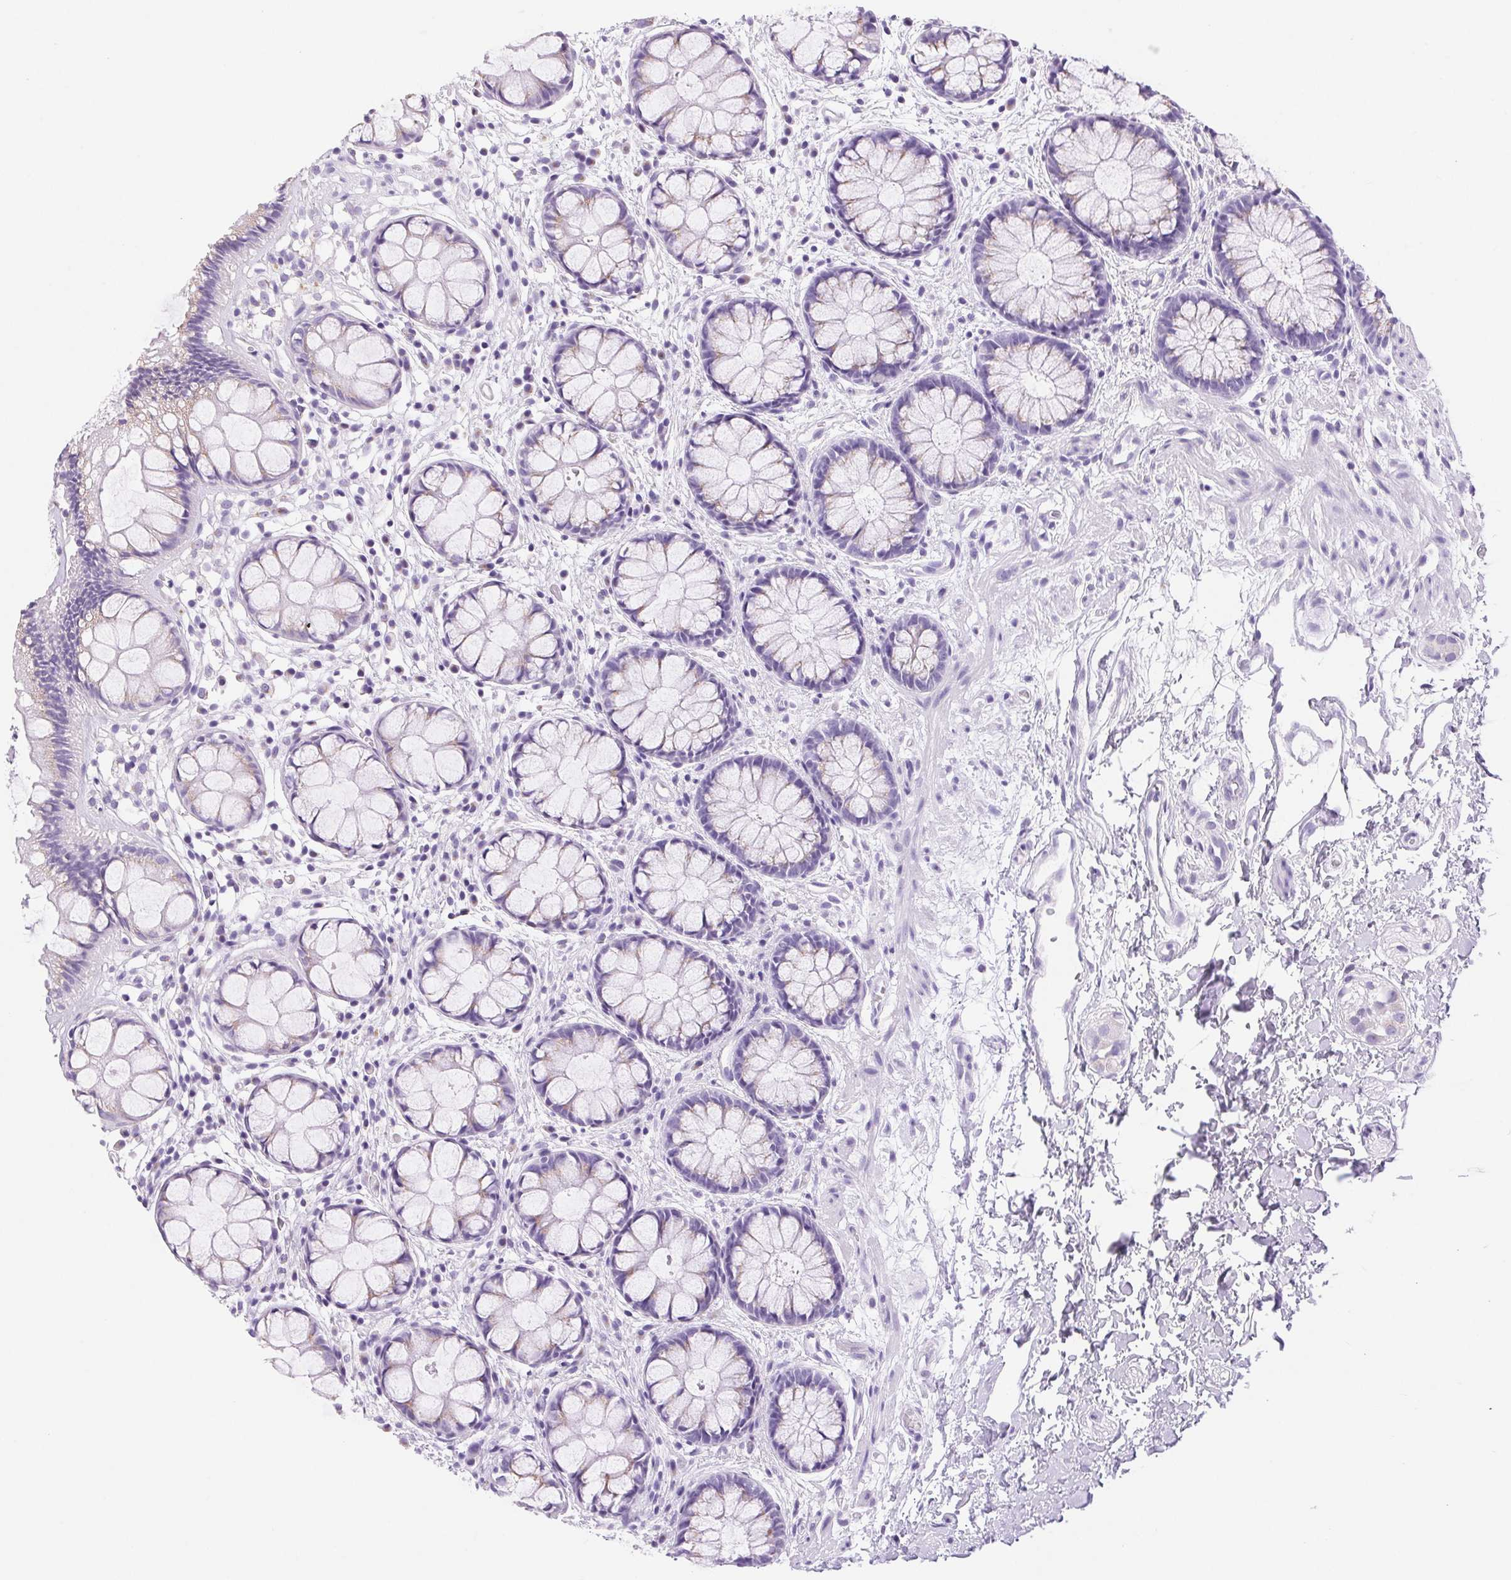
{"staining": {"intensity": "weak", "quantity": "<25%", "location": "cytoplasmic/membranous"}, "tissue": "rectum", "cell_type": "Glandular cells", "image_type": "normal", "snomed": [{"axis": "morphology", "description": "Normal tissue, NOS"}, {"axis": "topography", "description": "Rectum"}], "caption": "This is an immunohistochemistry image of benign rectum. There is no expression in glandular cells.", "gene": "SERPINB3", "patient": {"sex": "female", "age": 62}}